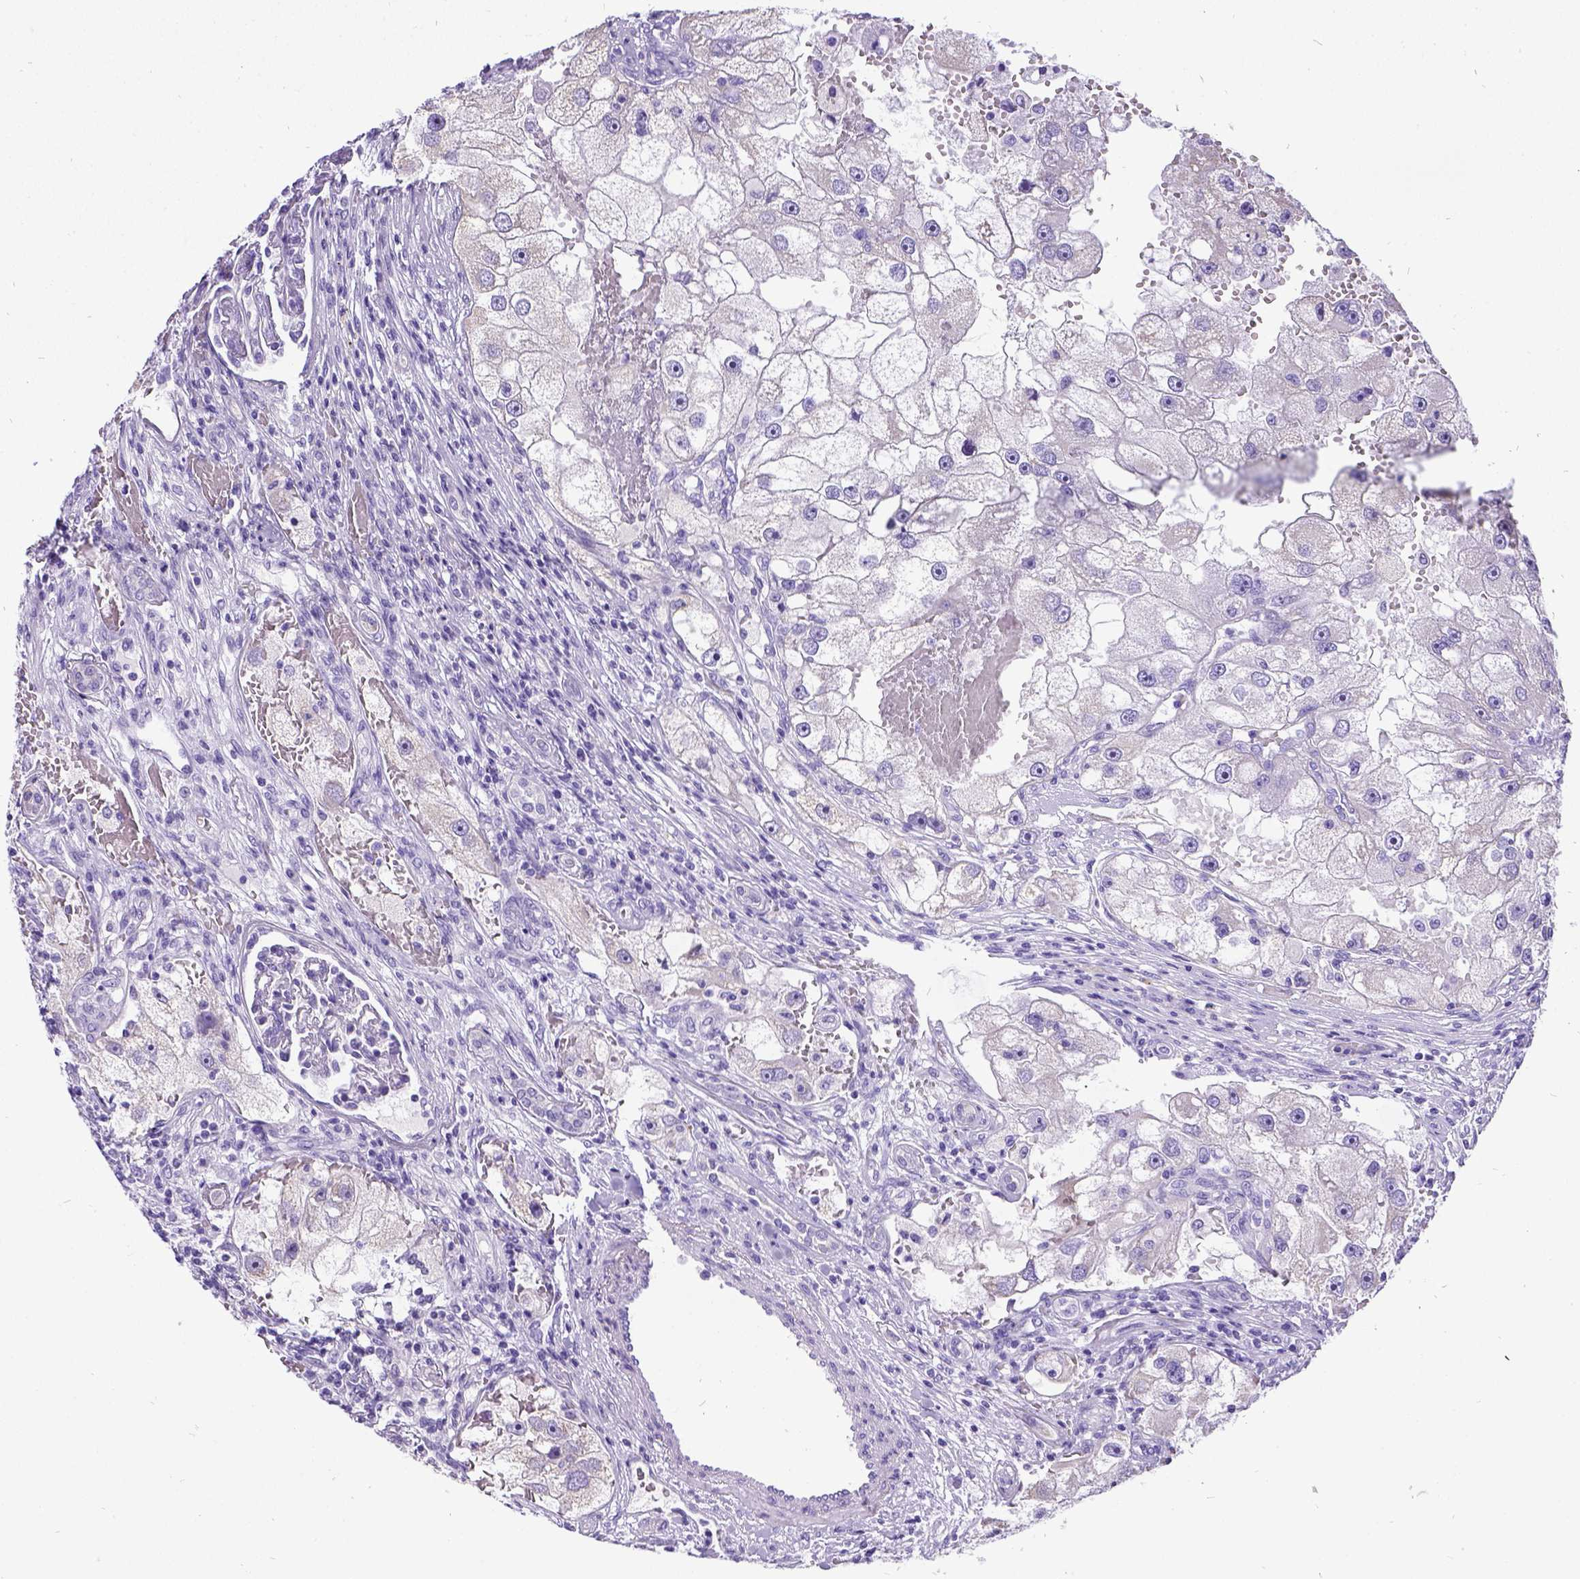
{"staining": {"intensity": "negative", "quantity": "none", "location": "none"}, "tissue": "renal cancer", "cell_type": "Tumor cells", "image_type": "cancer", "snomed": [{"axis": "morphology", "description": "Adenocarcinoma, NOS"}, {"axis": "topography", "description": "Kidney"}], "caption": "Tumor cells are negative for brown protein staining in adenocarcinoma (renal). Brightfield microscopy of immunohistochemistry (IHC) stained with DAB (3,3'-diaminobenzidine) (brown) and hematoxylin (blue), captured at high magnification.", "gene": "SATB2", "patient": {"sex": "male", "age": 63}}